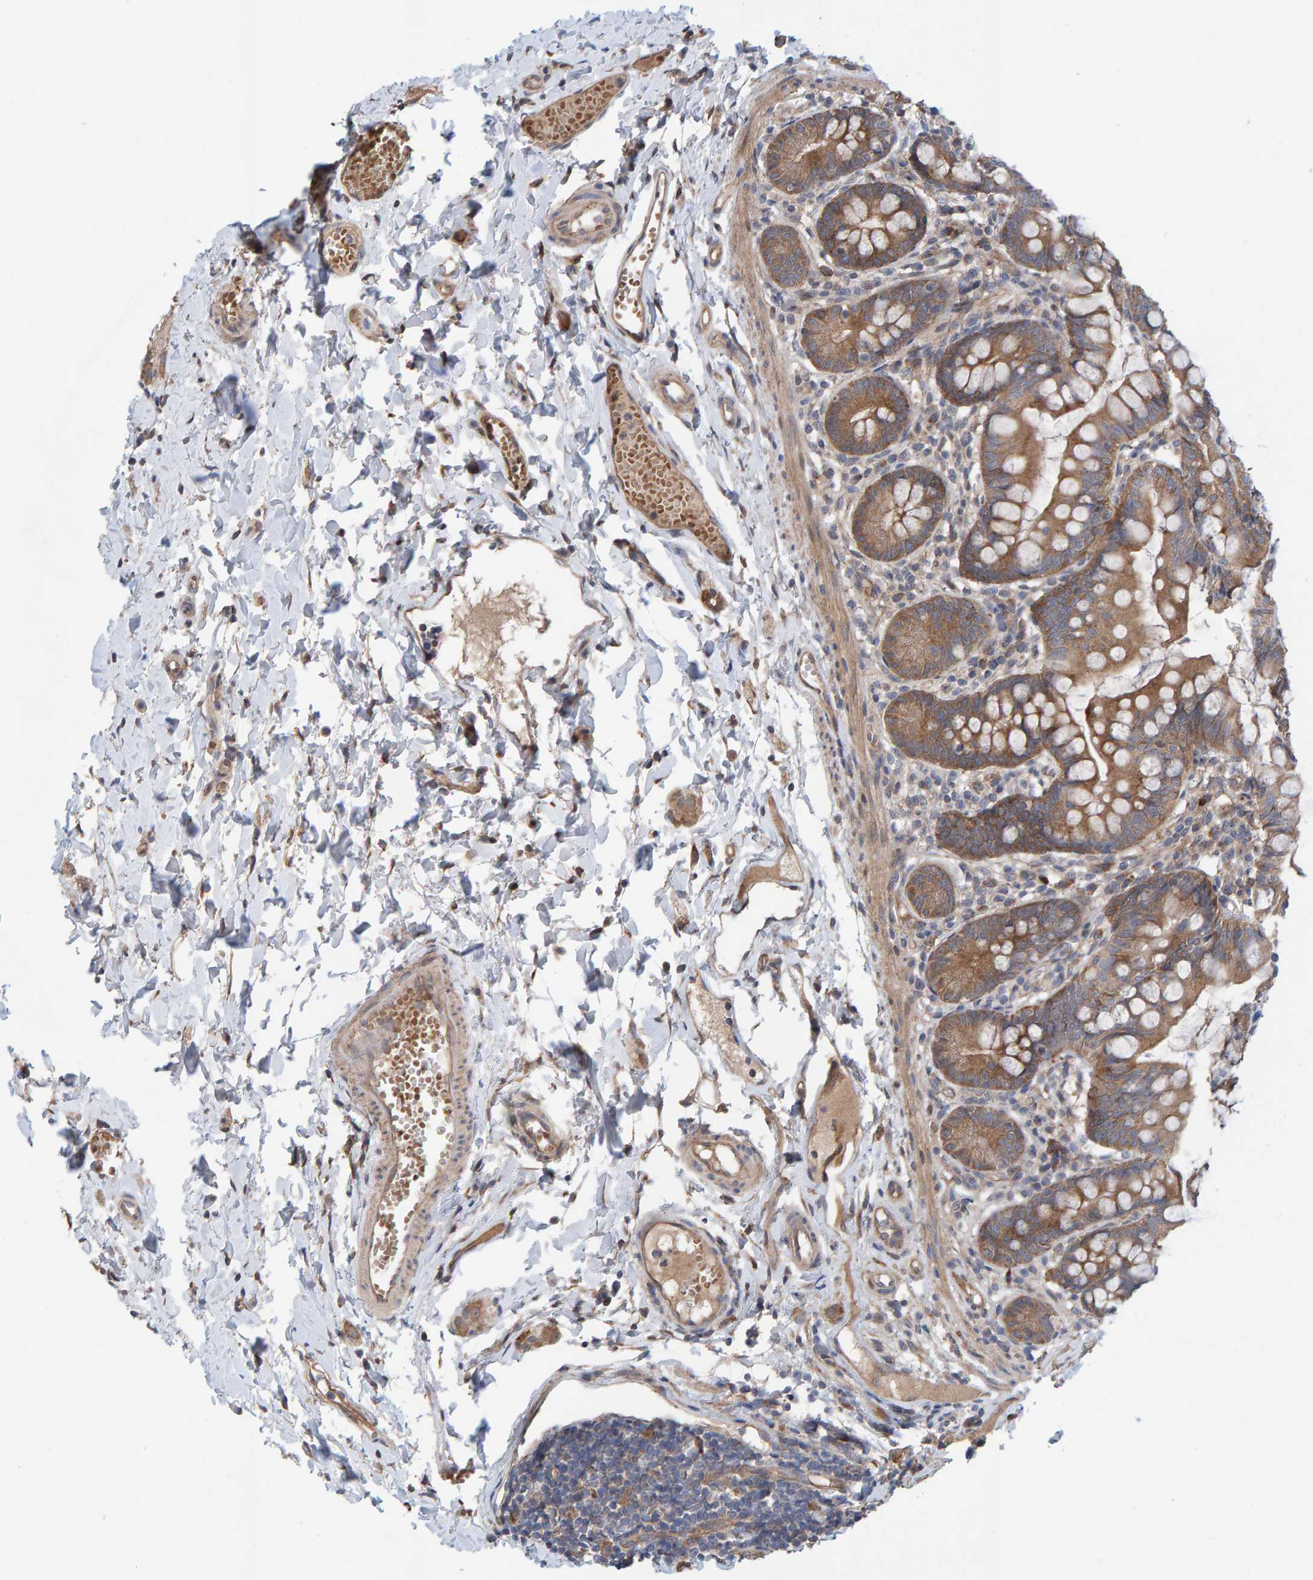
{"staining": {"intensity": "moderate", "quantity": ">75%", "location": "cytoplasmic/membranous"}, "tissue": "small intestine", "cell_type": "Glandular cells", "image_type": "normal", "snomed": [{"axis": "morphology", "description": "Normal tissue, NOS"}, {"axis": "topography", "description": "Small intestine"}], "caption": "Small intestine stained for a protein (brown) exhibits moderate cytoplasmic/membranous positive positivity in about >75% of glandular cells.", "gene": "LRSAM1", "patient": {"sex": "male", "age": 7}}